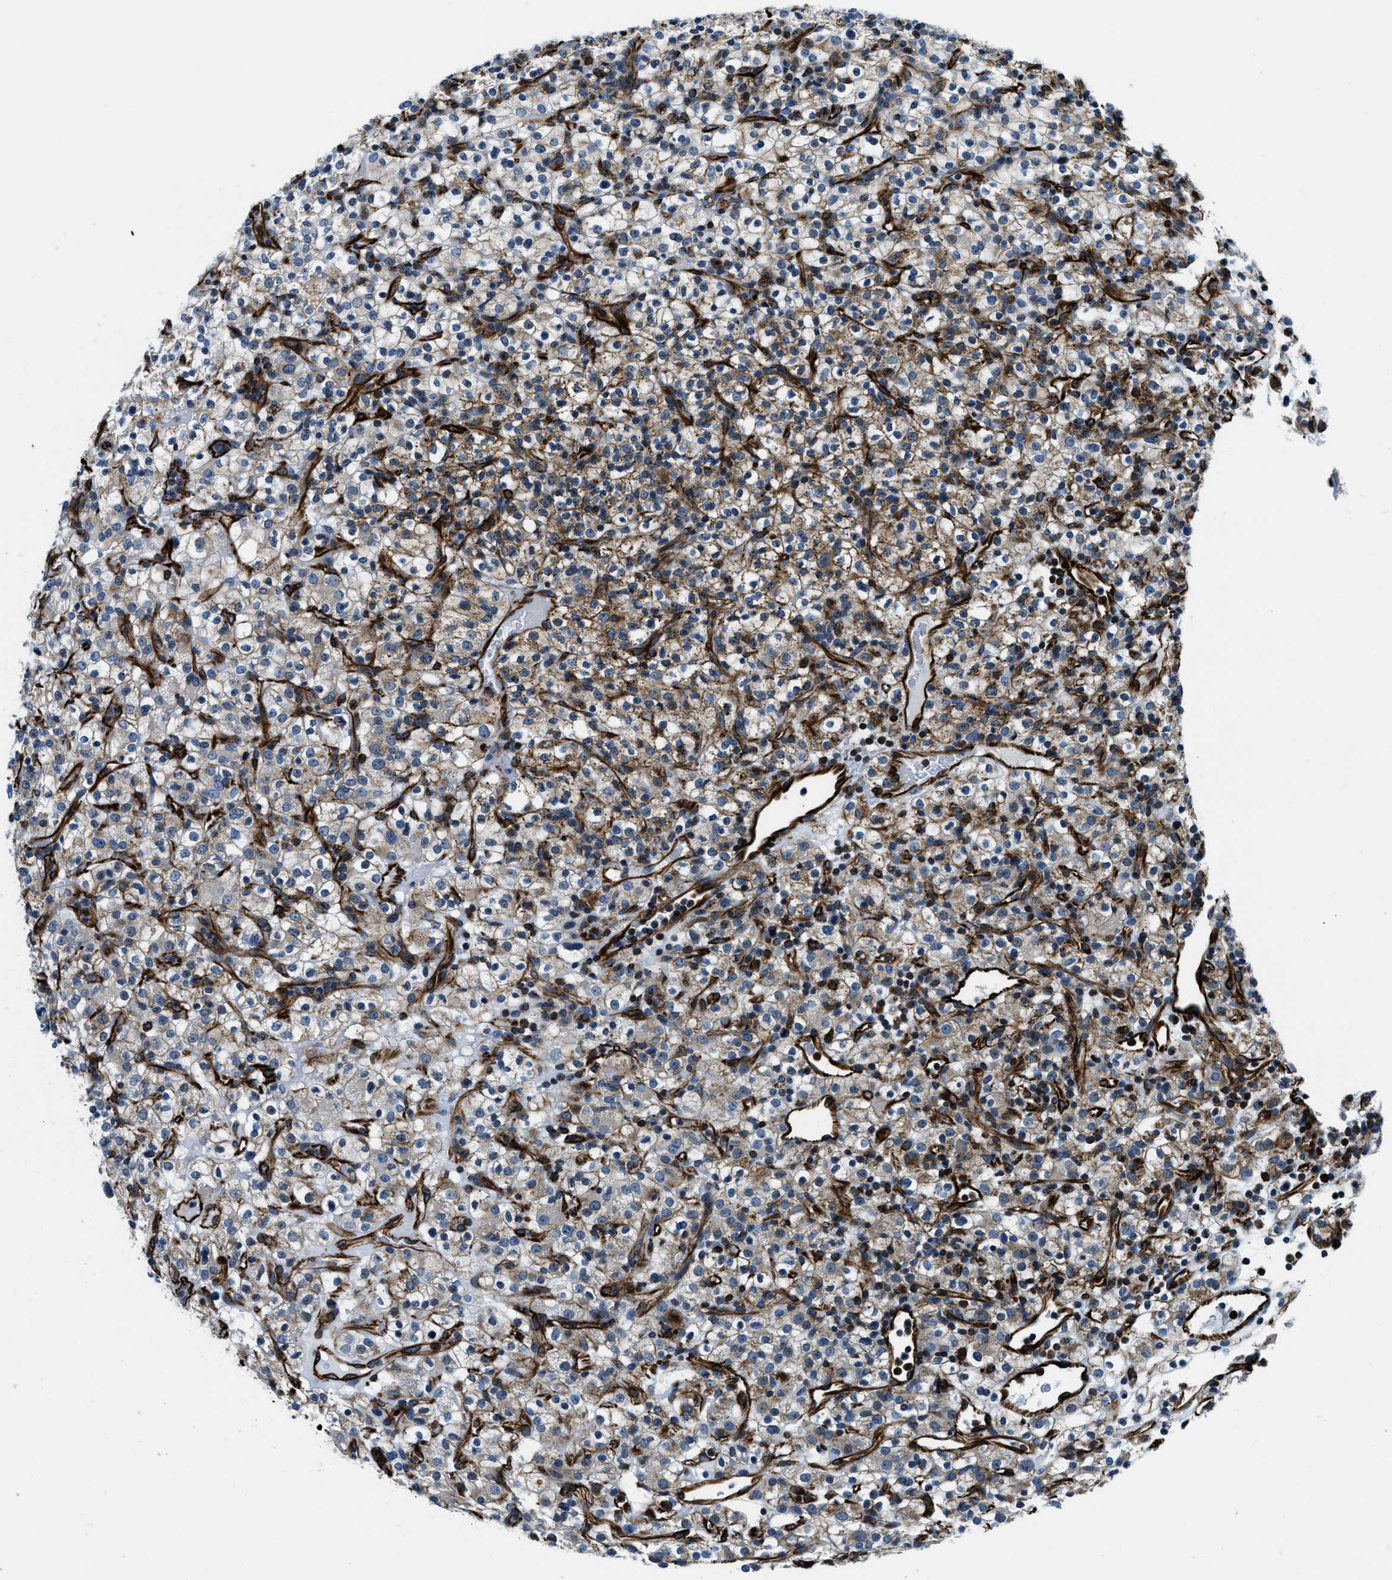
{"staining": {"intensity": "moderate", "quantity": "25%-75%", "location": "cytoplasmic/membranous"}, "tissue": "renal cancer", "cell_type": "Tumor cells", "image_type": "cancer", "snomed": [{"axis": "morphology", "description": "Normal tissue, NOS"}, {"axis": "morphology", "description": "Adenocarcinoma, NOS"}, {"axis": "topography", "description": "Kidney"}], "caption": "Renal cancer (adenocarcinoma) was stained to show a protein in brown. There is medium levels of moderate cytoplasmic/membranous staining in about 25%-75% of tumor cells.", "gene": "GNS", "patient": {"sex": "female", "age": 72}}